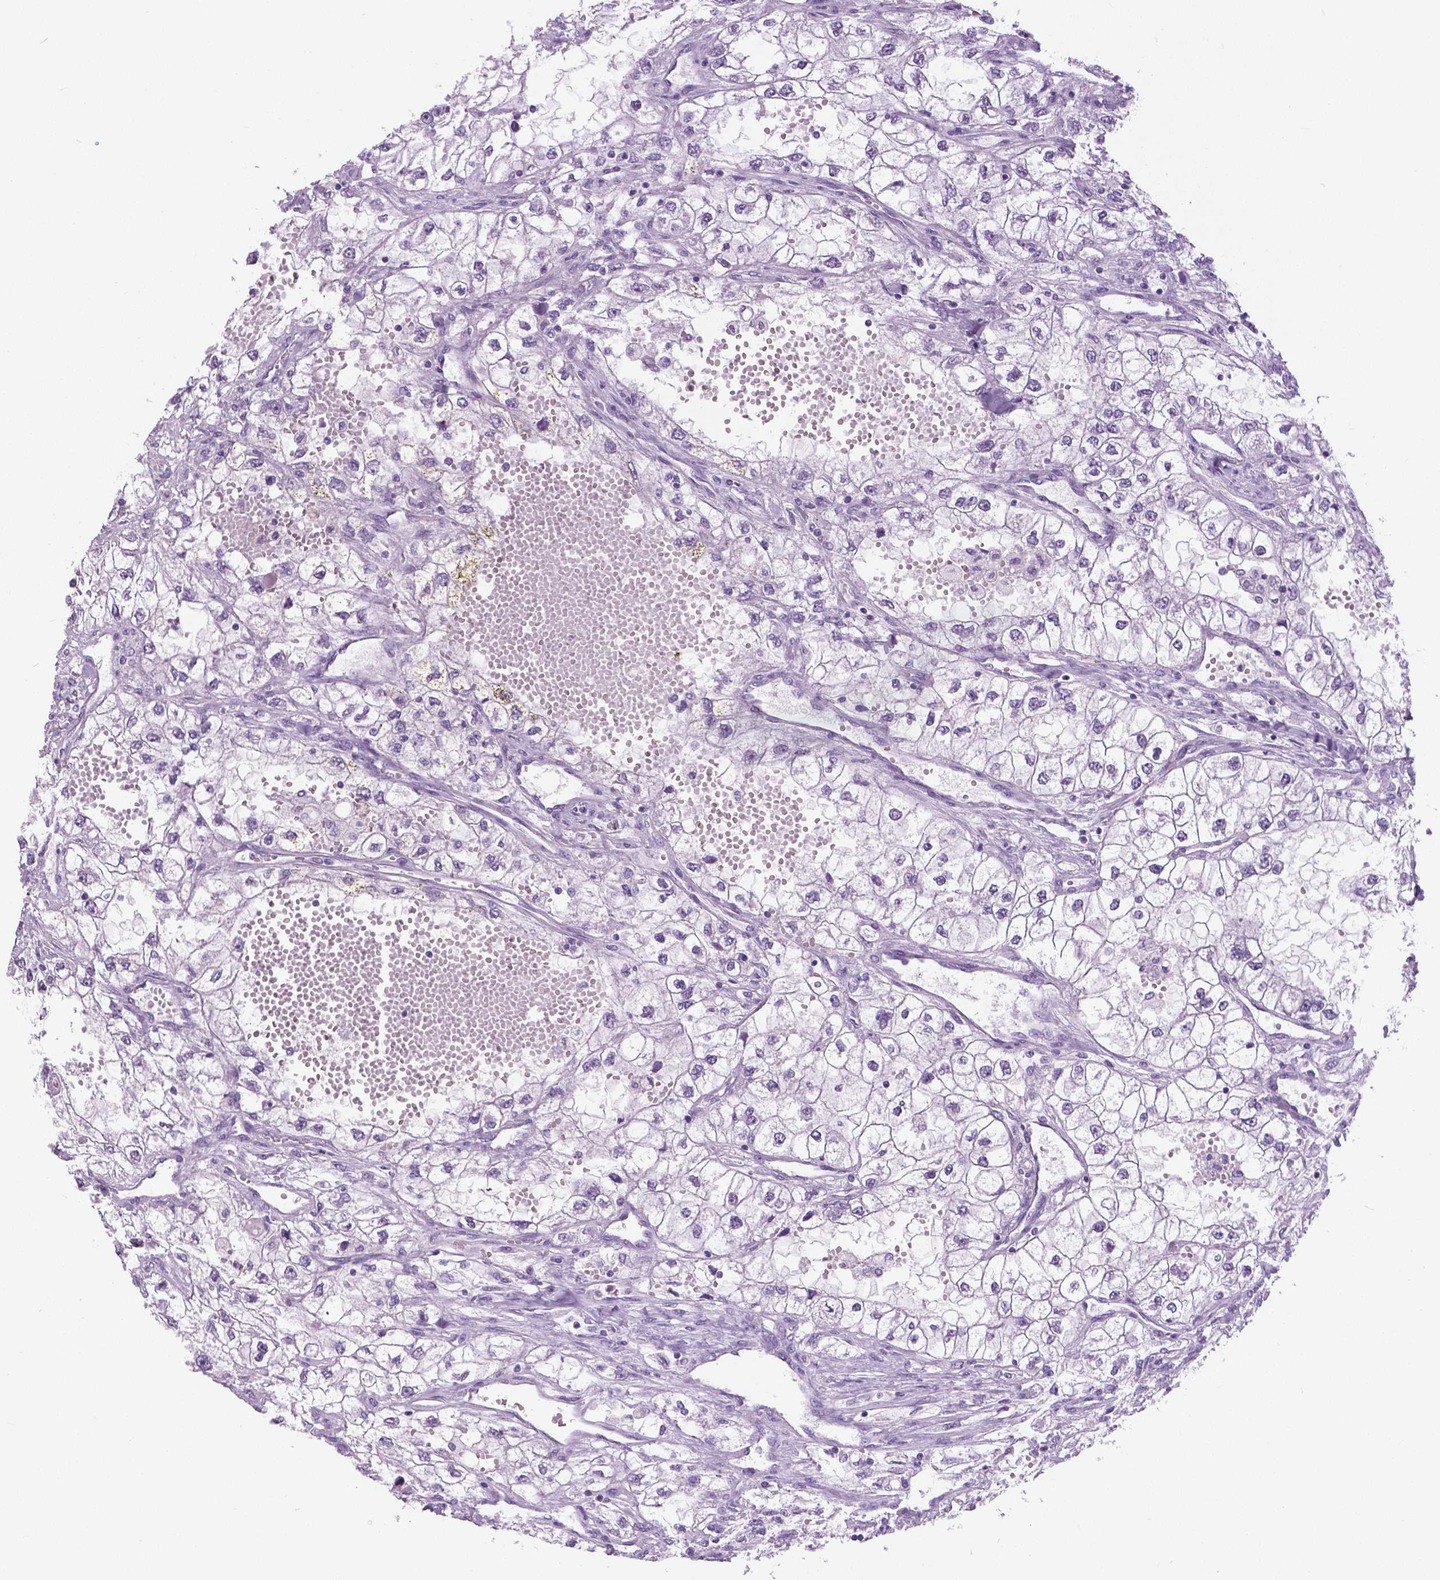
{"staining": {"intensity": "negative", "quantity": "none", "location": "none"}, "tissue": "renal cancer", "cell_type": "Tumor cells", "image_type": "cancer", "snomed": [{"axis": "morphology", "description": "Adenocarcinoma, NOS"}, {"axis": "topography", "description": "Kidney"}], "caption": "Photomicrograph shows no significant protein positivity in tumor cells of renal cancer.", "gene": "TP53TG5", "patient": {"sex": "male", "age": 59}}